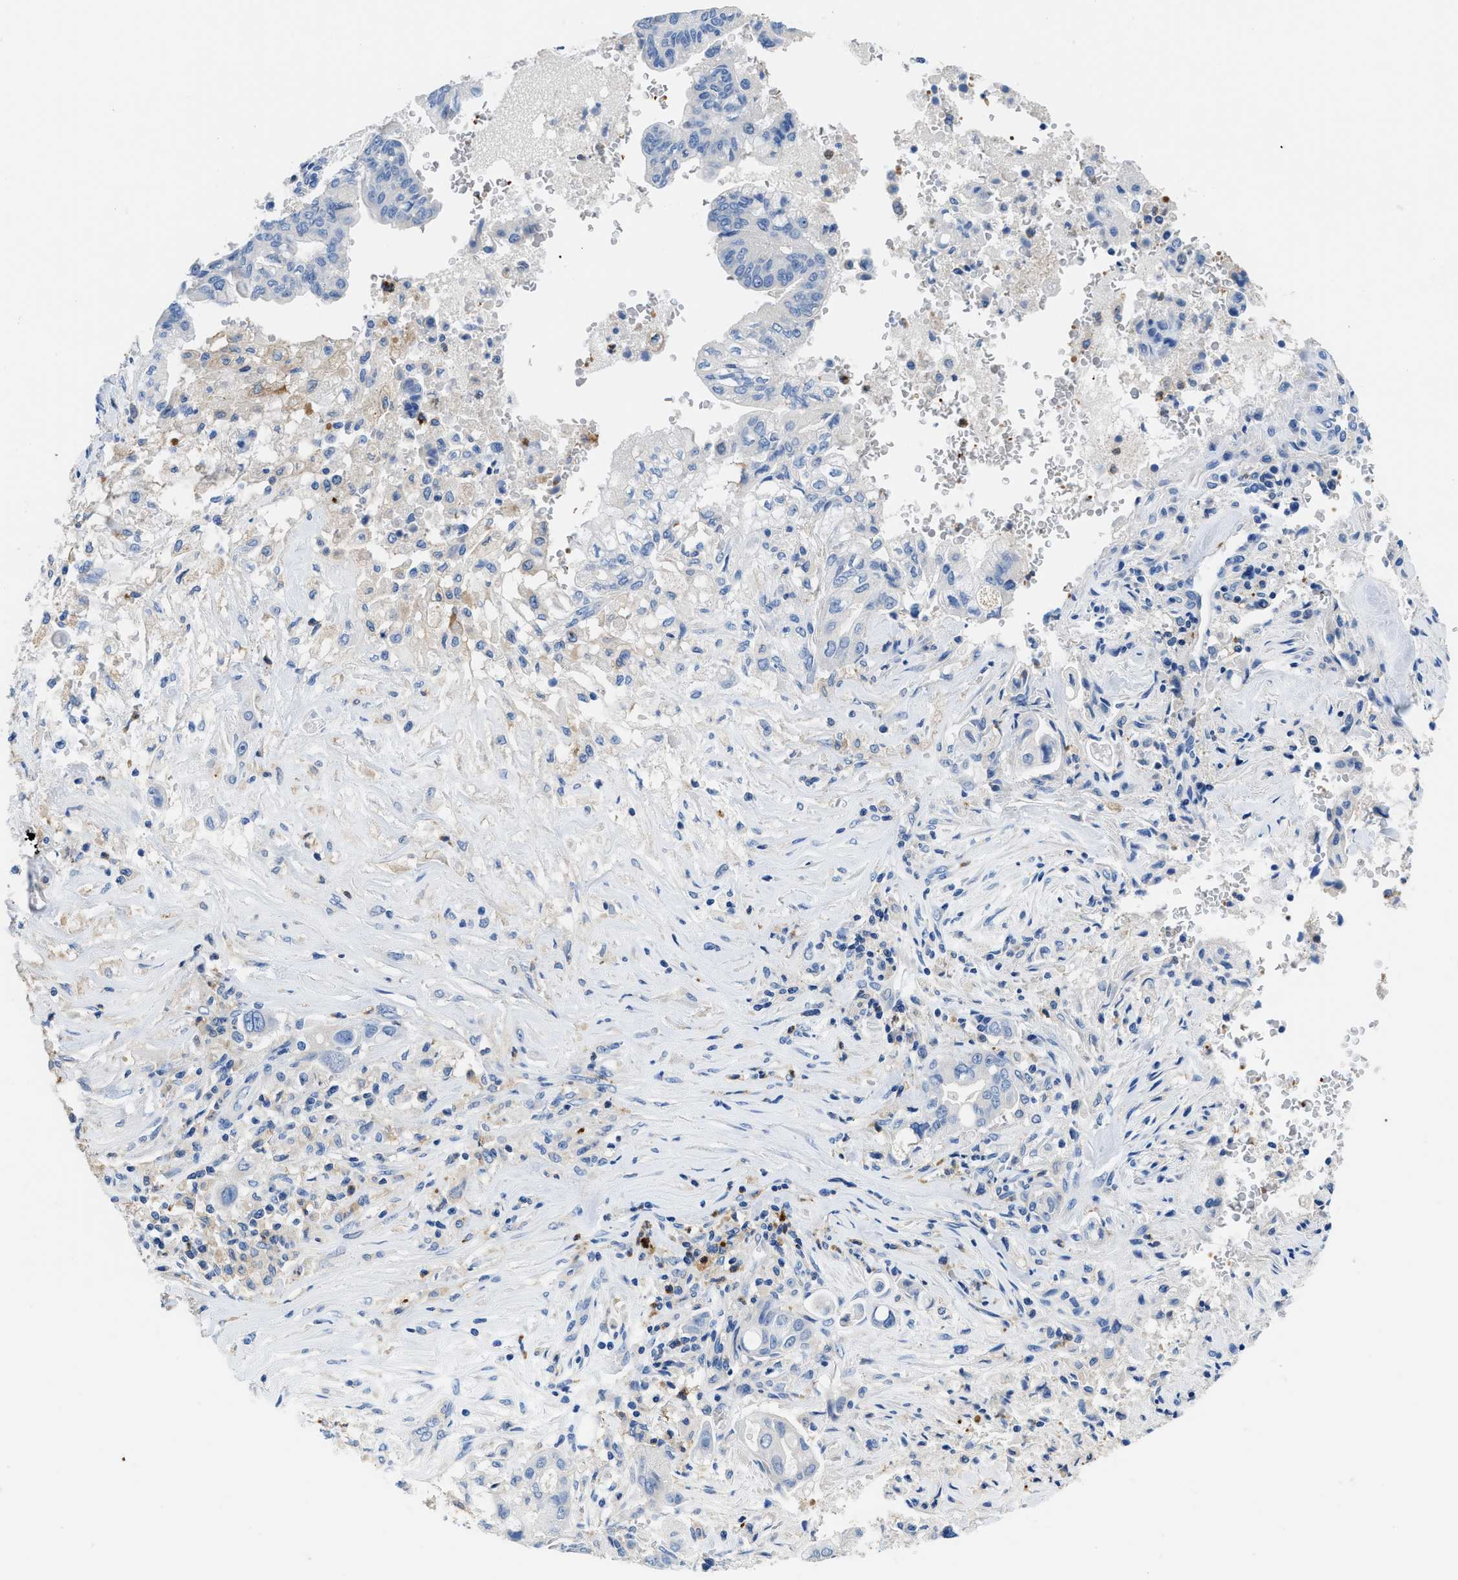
{"staining": {"intensity": "negative", "quantity": "none", "location": "none"}, "tissue": "pancreatic cancer", "cell_type": "Tumor cells", "image_type": "cancer", "snomed": [{"axis": "morphology", "description": "Adenocarcinoma, NOS"}, {"axis": "topography", "description": "Pancreas"}], "caption": "Immunohistochemistry micrograph of neoplastic tissue: human pancreatic cancer (adenocarcinoma) stained with DAB (3,3'-diaminobenzidine) displays no significant protein expression in tumor cells.", "gene": "NEB", "patient": {"sex": "female", "age": 73}}